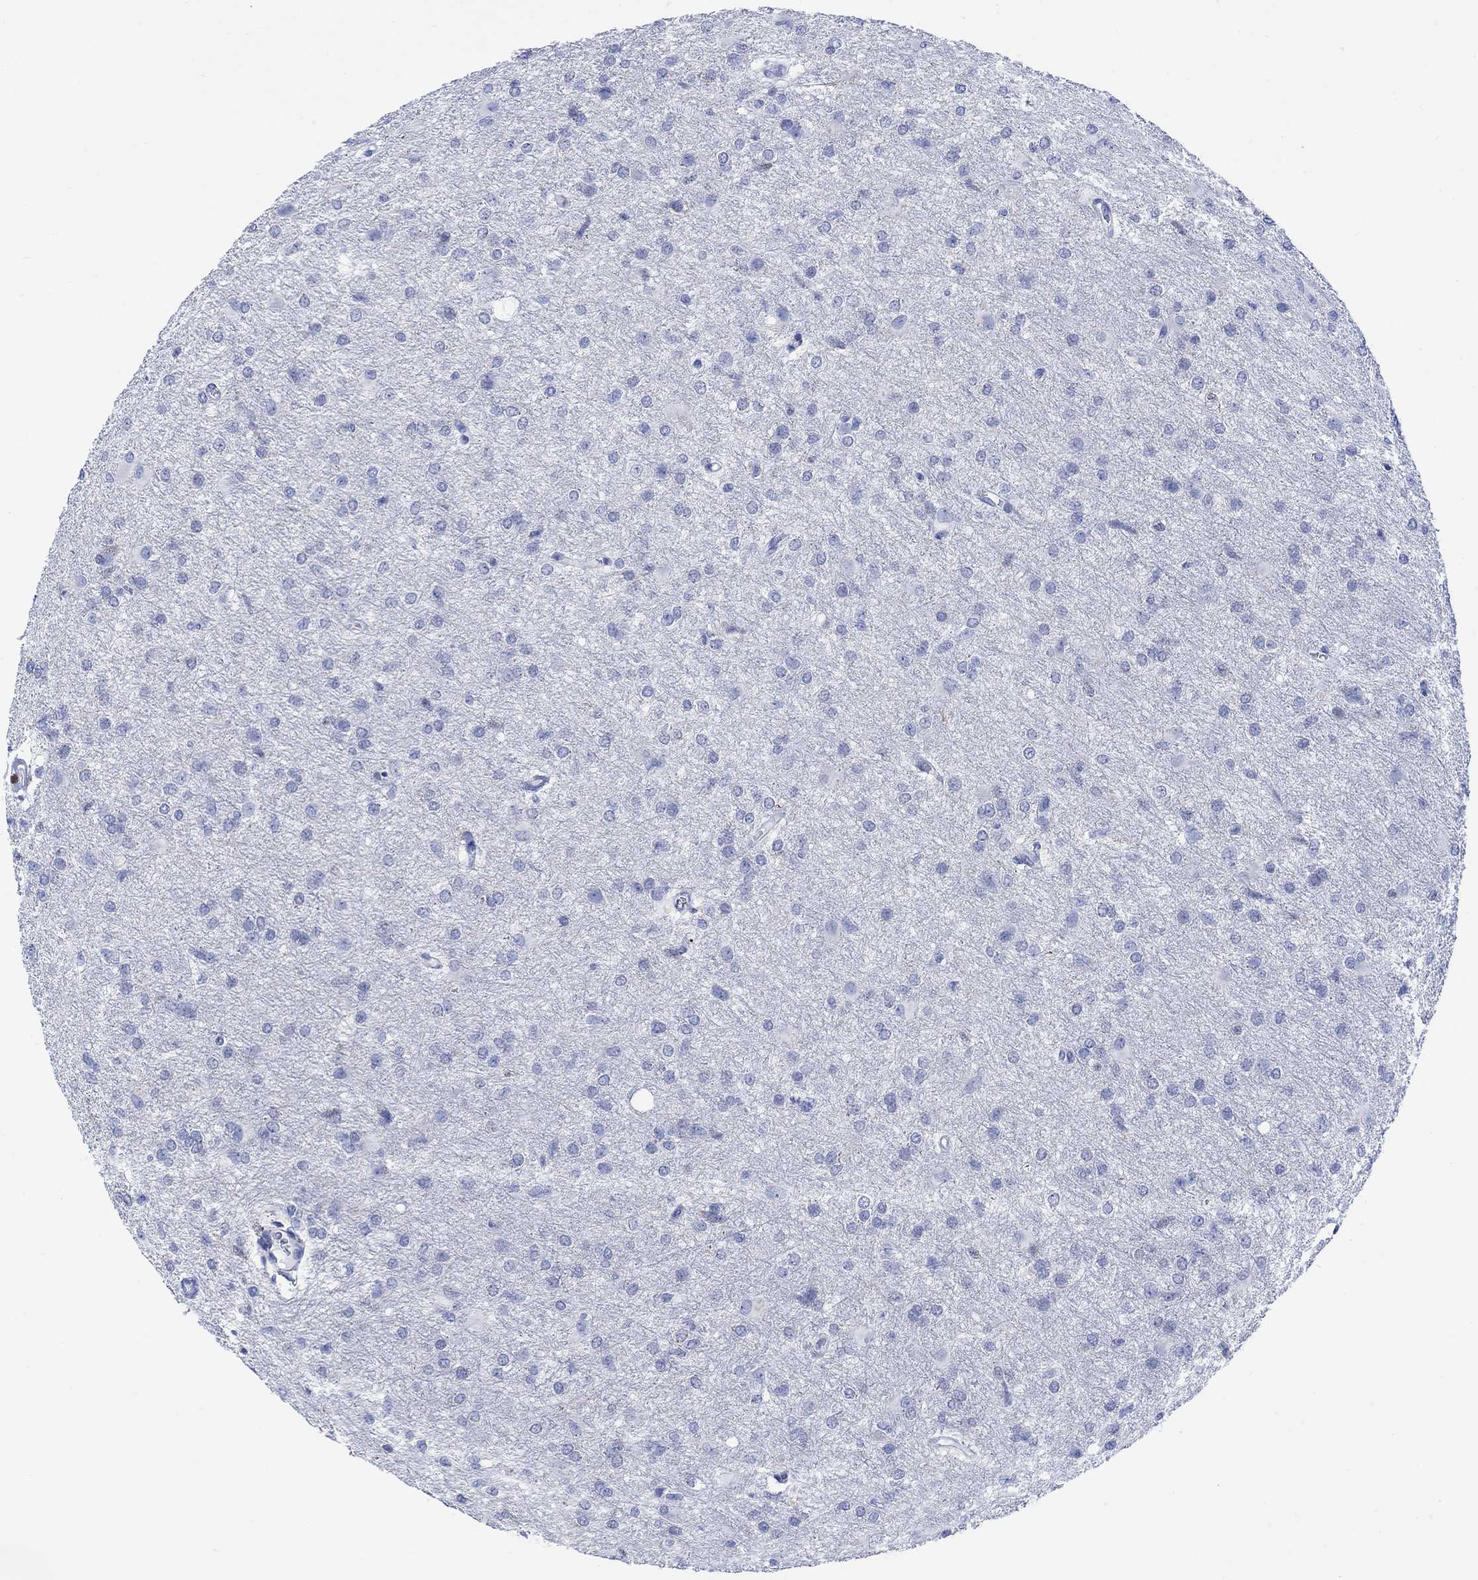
{"staining": {"intensity": "negative", "quantity": "none", "location": "none"}, "tissue": "glioma", "cell_type": "Tumor cells", "image_type": "cancer", "snomed": [{"axis": "morphology", "description": "Glioma, malignant, High grade"}, {"axis": "topography", "description": "Brain"}], "caption": "DAB (3,3'-diaminobenzidine) immunohistochemical staining of malignant high-grade glioma reveals no significant positivity in tumor cells.", "gene": "MYL1", "patient": {"sex": "male", "age": 68}}